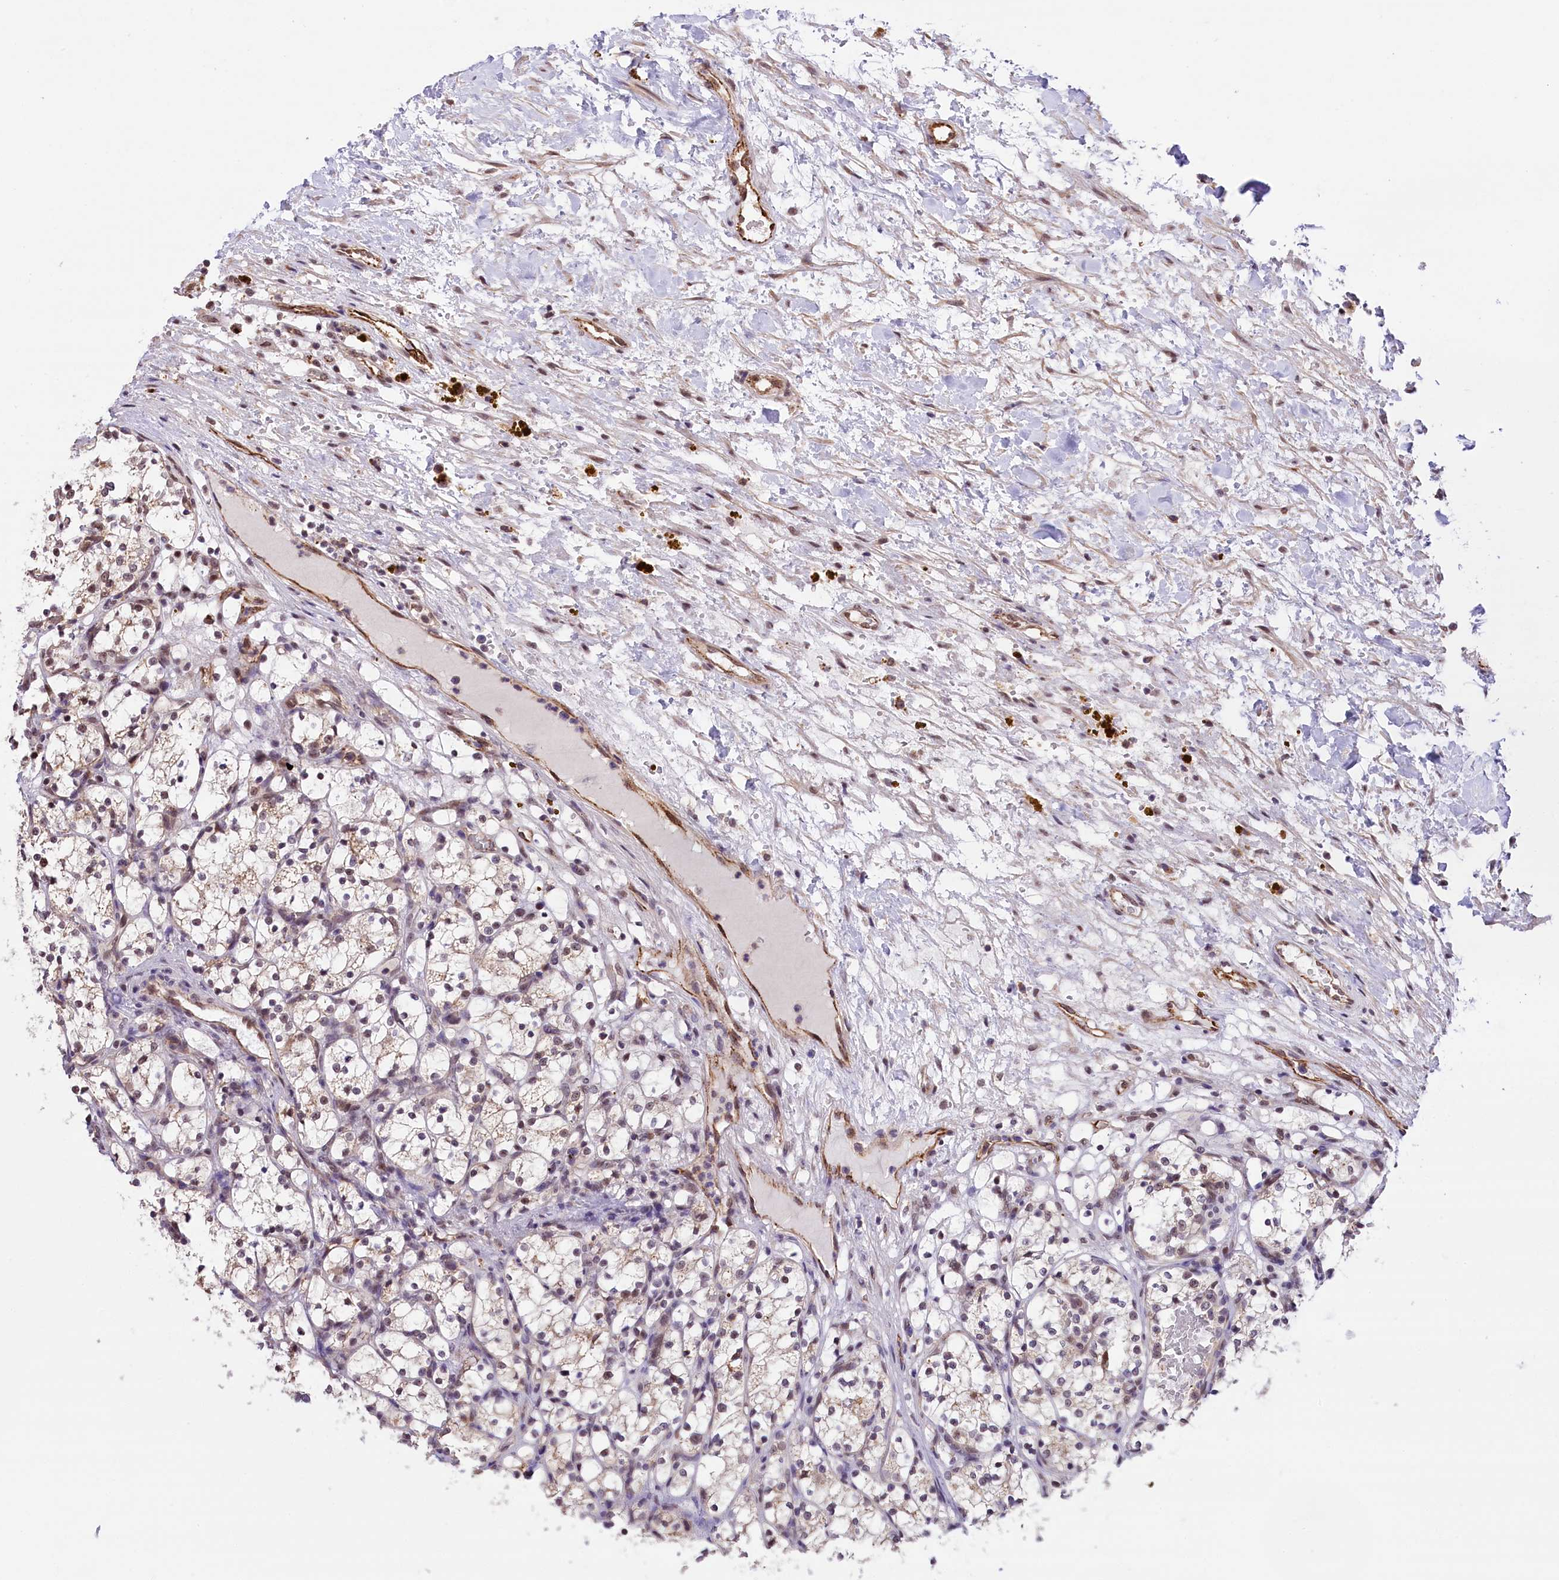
{"staining": {"intensity": "negative", "quantity": "none", "location": "none"}, "tissue": "renal cancer", "cell_type": "Tumor cells", "image_type": "cancer", "snomed": [{"axis": "morphology", "description": "Adenocarcinoma, NOS"}, {"axis": "topography", "description": "Kidney"}], "caption": "Adenocarcinoma (renal) stained for a protein using IHC reveals no expression tumor cells.", "gene": "MRPL54", "patient": {"sex": "female", "age": 69}}